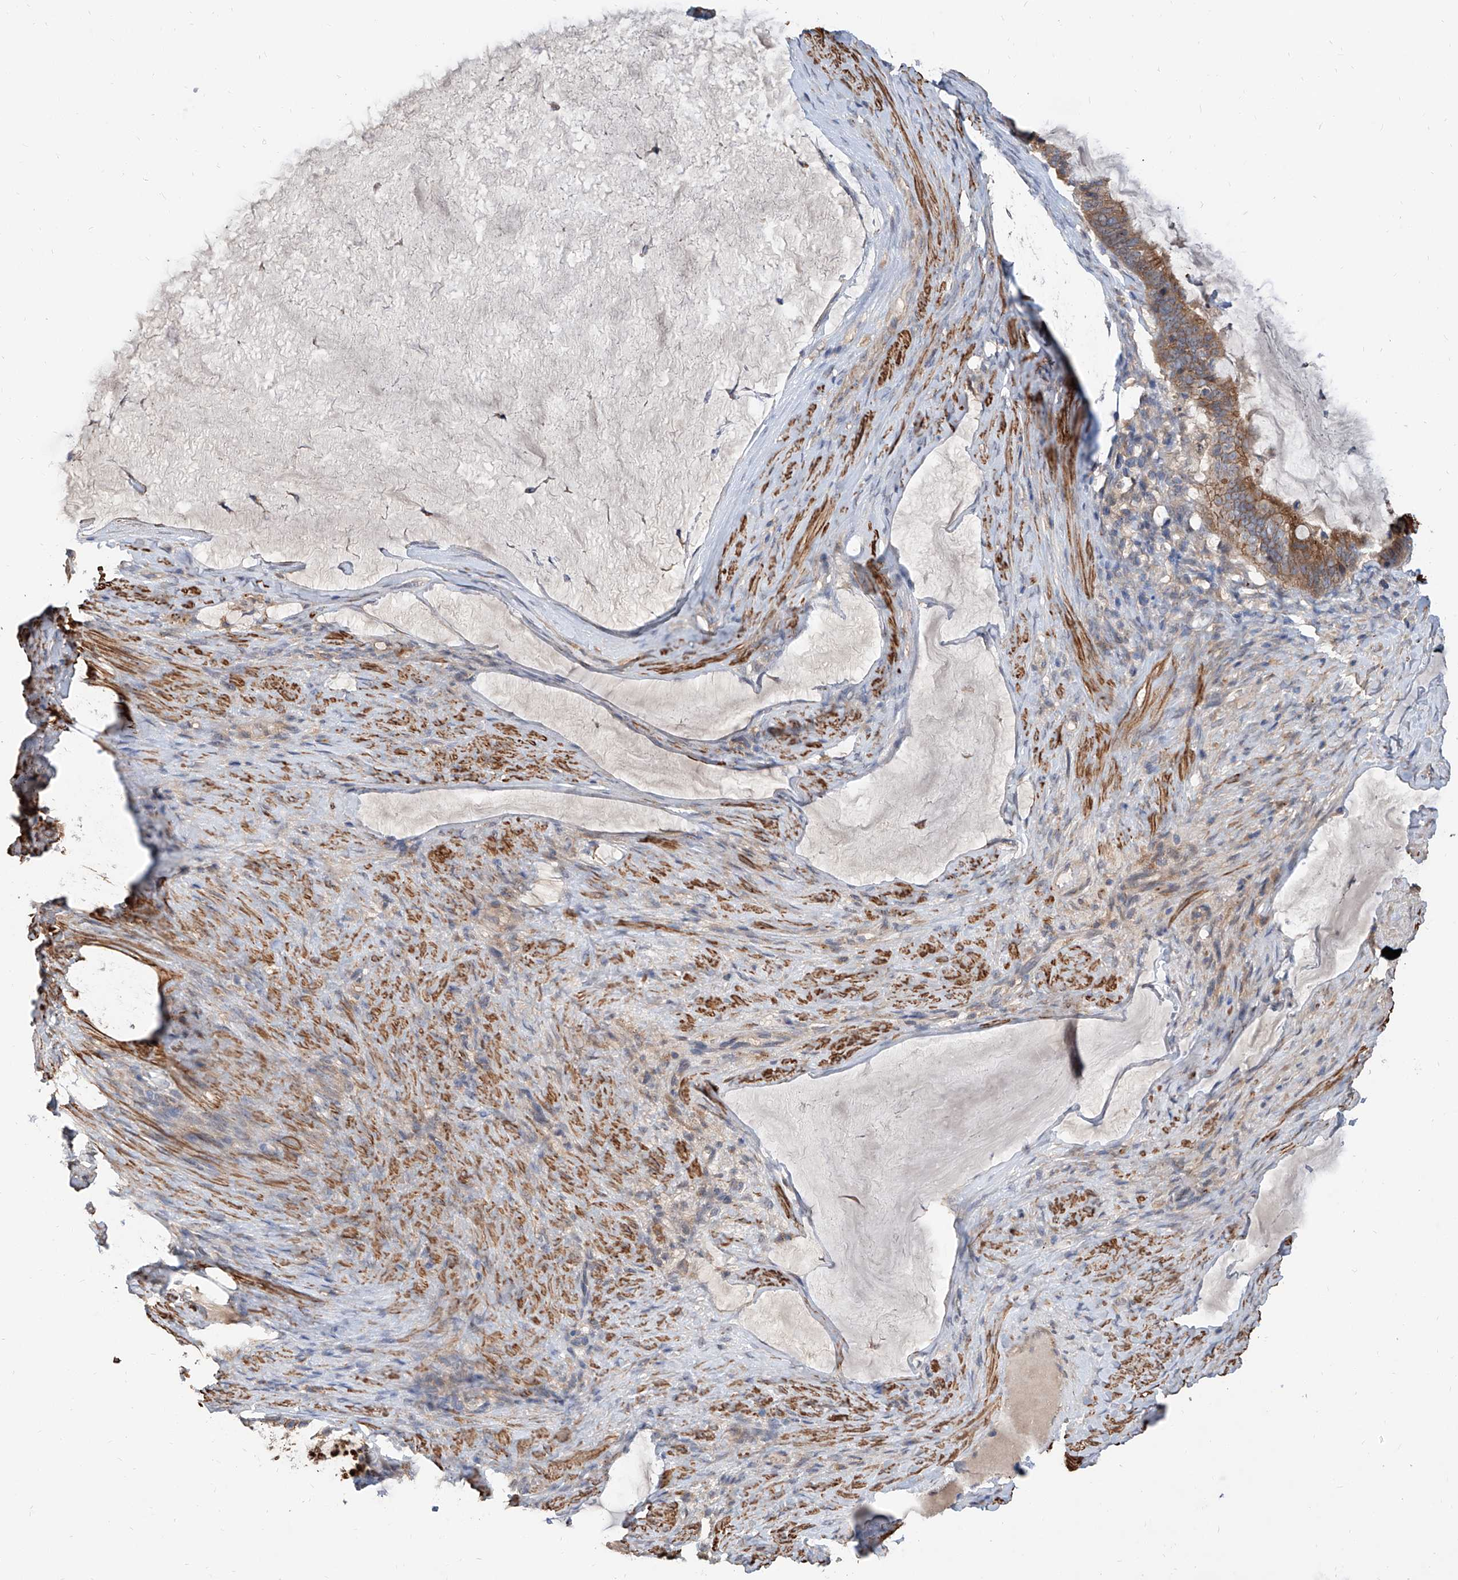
{"staining": {"intensity": "moderate", "quantity": ">75%", "location": "cytoplasmic/membranous"}, "tissue": "ovarian cancer", "cell_type": "Tumor cells", "image_type": "cancer", "snomed": [{"axis": "morphology", "description": "Cystadenocarcinoma, mucinous, NOS"}, {"axis": "topography", "description": "Ovary"}], "caption": "Ovarian cancer tissue shows moderate cytoplasmic/membranous expression in about >75% of tumor cells", "gene": "MAGEE2", "patient": {"sex": "female", "age": 61}}